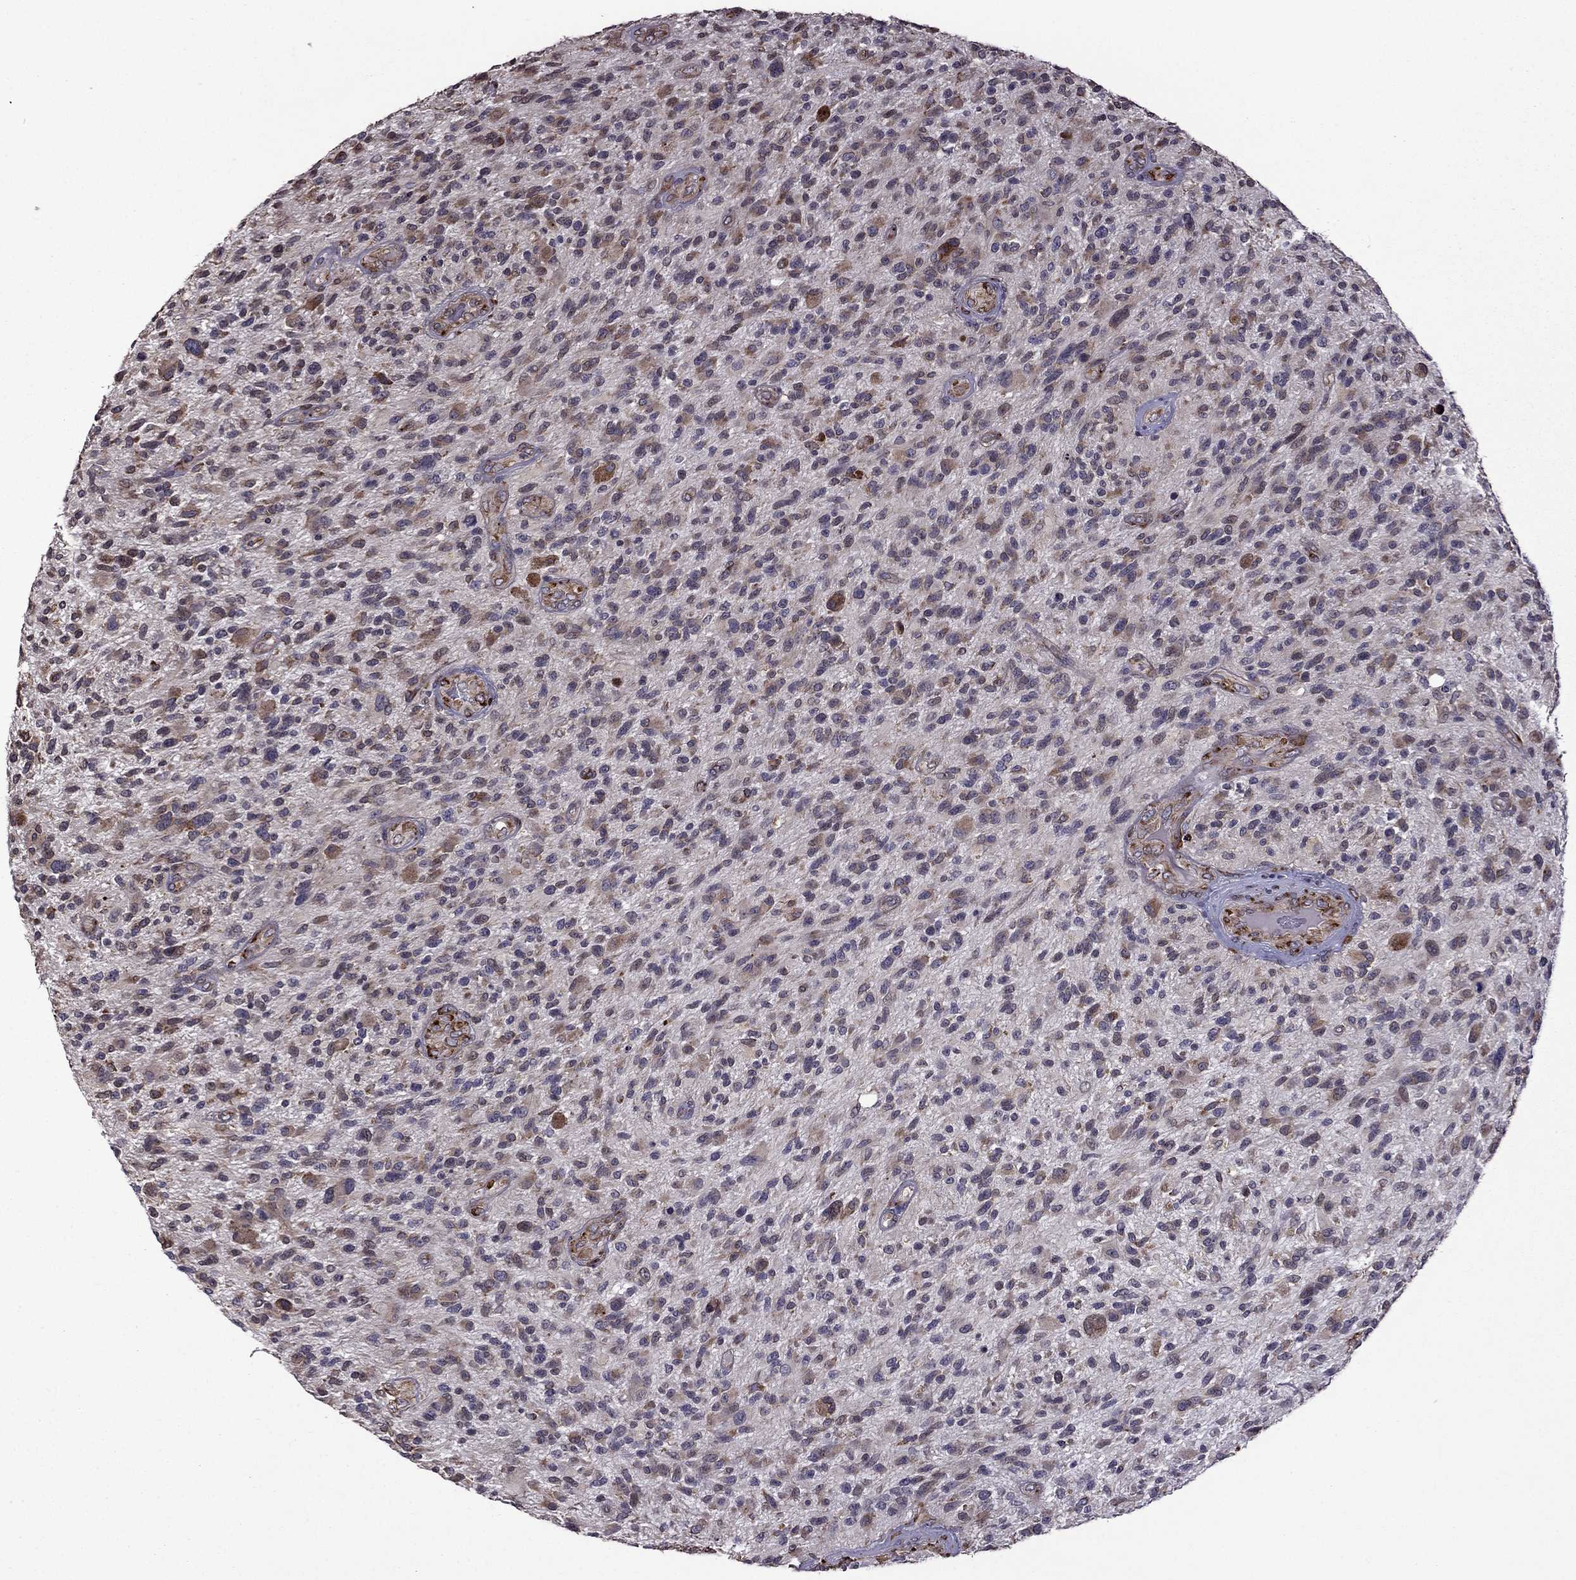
{"staining": {"intensity": "negative", "quantity": "none", "location": "none"}, "tissue": "glioma", "cell_type": "Tumor cells", "image_type": "cancer", "snomed": [{"axis": "morphology", "description": "Glioma, malignant, High grade"}, {"axis": "topography", "description": "Brain"}], "caption": "The immunohistochemistry (IHC) histopathology image has no significant expression in tumor cells of malignant glioma (high-grade) tissue.", "gene": "IKBIP", "patient": {"sex": "male", "age": 47}}